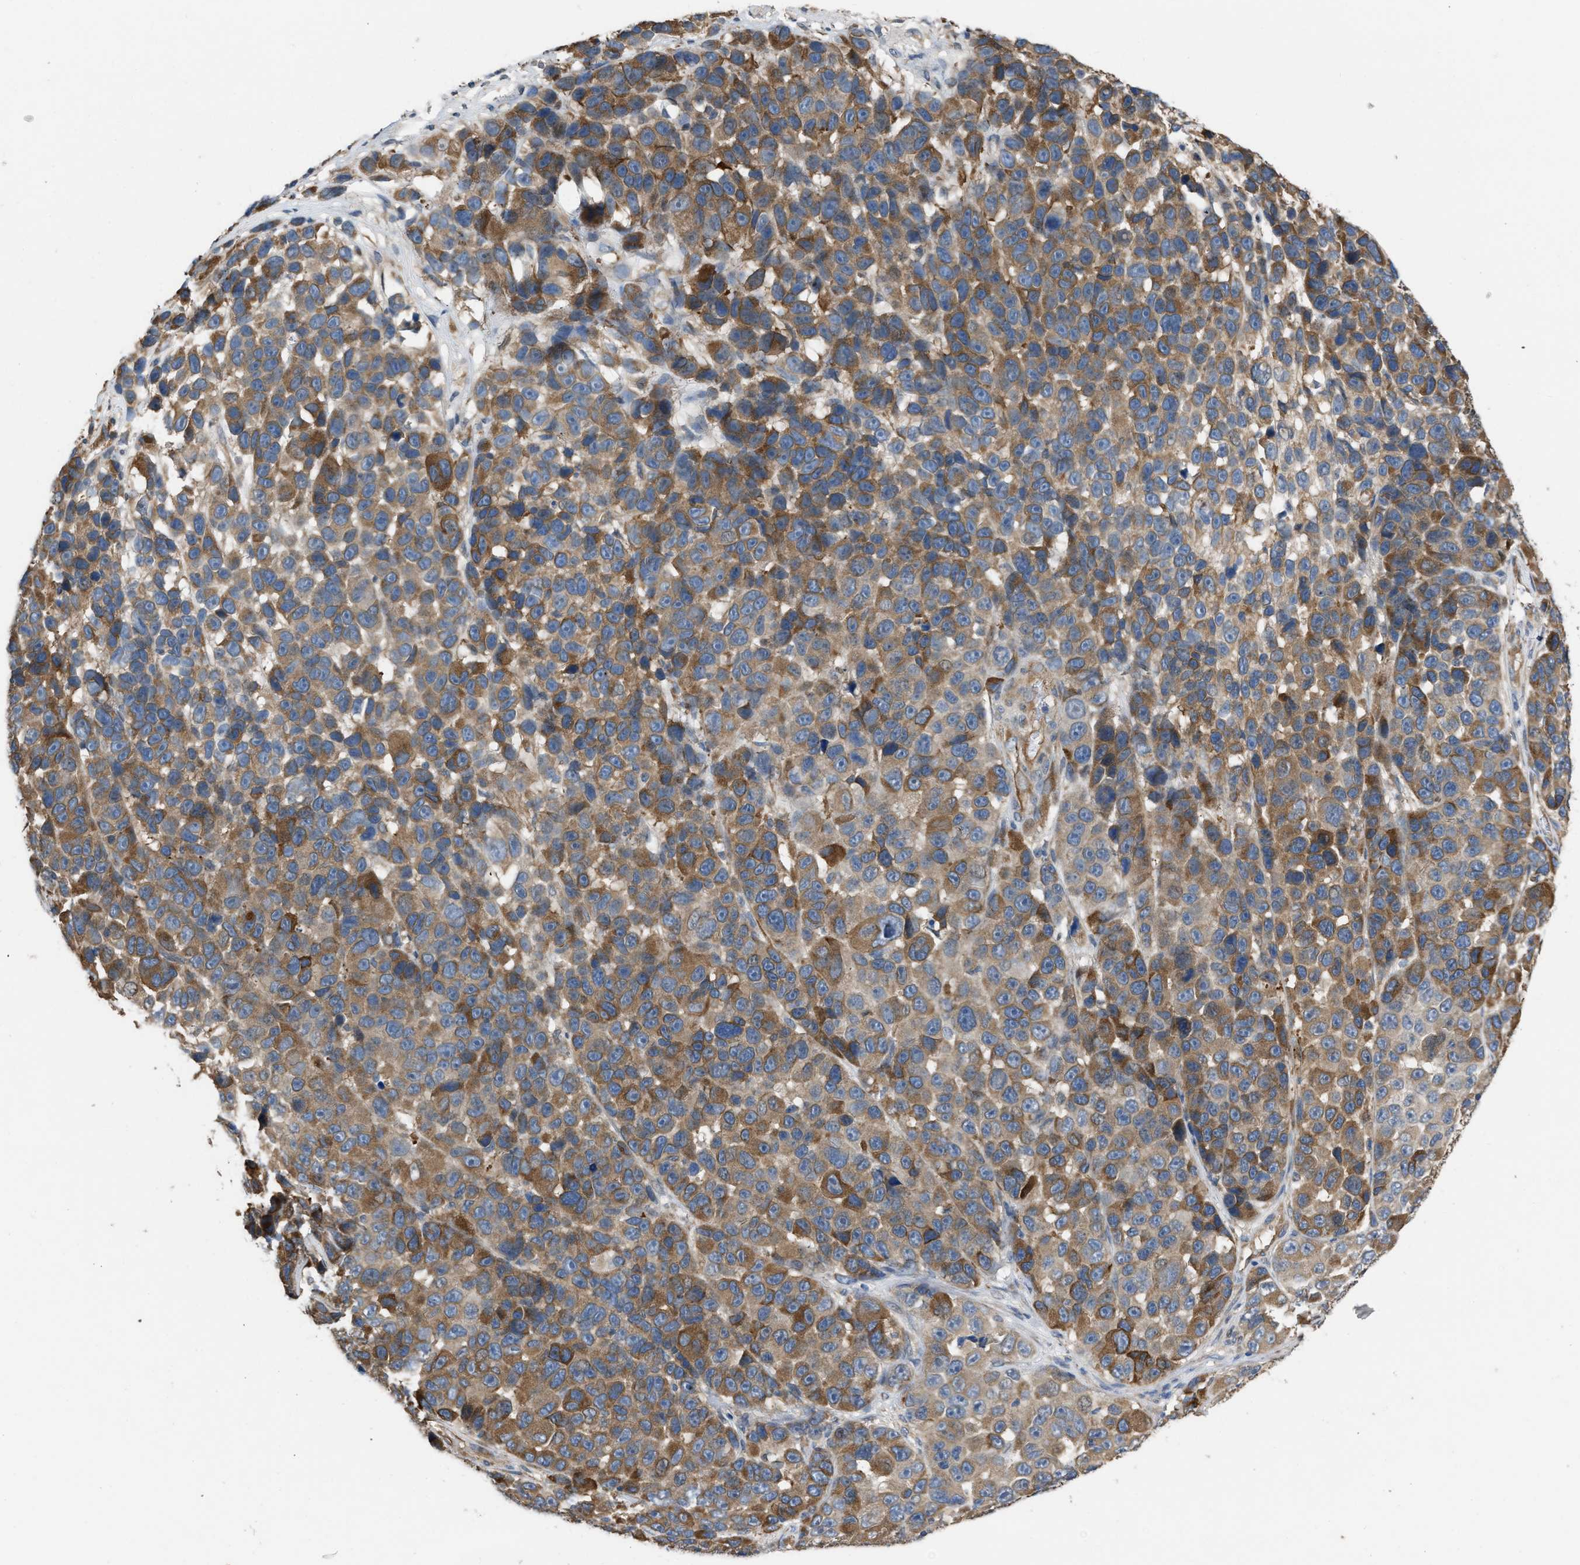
{"staining": {"intensity": "moderate", "quantity": ">75%", "location": "cytoplasmic/membranous"}, "tissue": "melanoma", "cell_type": "Tumor cells", "image_type": "cancer", "snomed": [{"axis": "morphology", "description": "Malignant melanoma, NOS"}, {"axis": "topography", "description": "Skin"}], "caption": "Protein staining of malignant melanoma tissue shows moderate cytoplasmic/membranous positivity in approximately >75% of tumor cells.", "gene": "SLC4A11", "patient": {"sex": "male", "age": 53}}